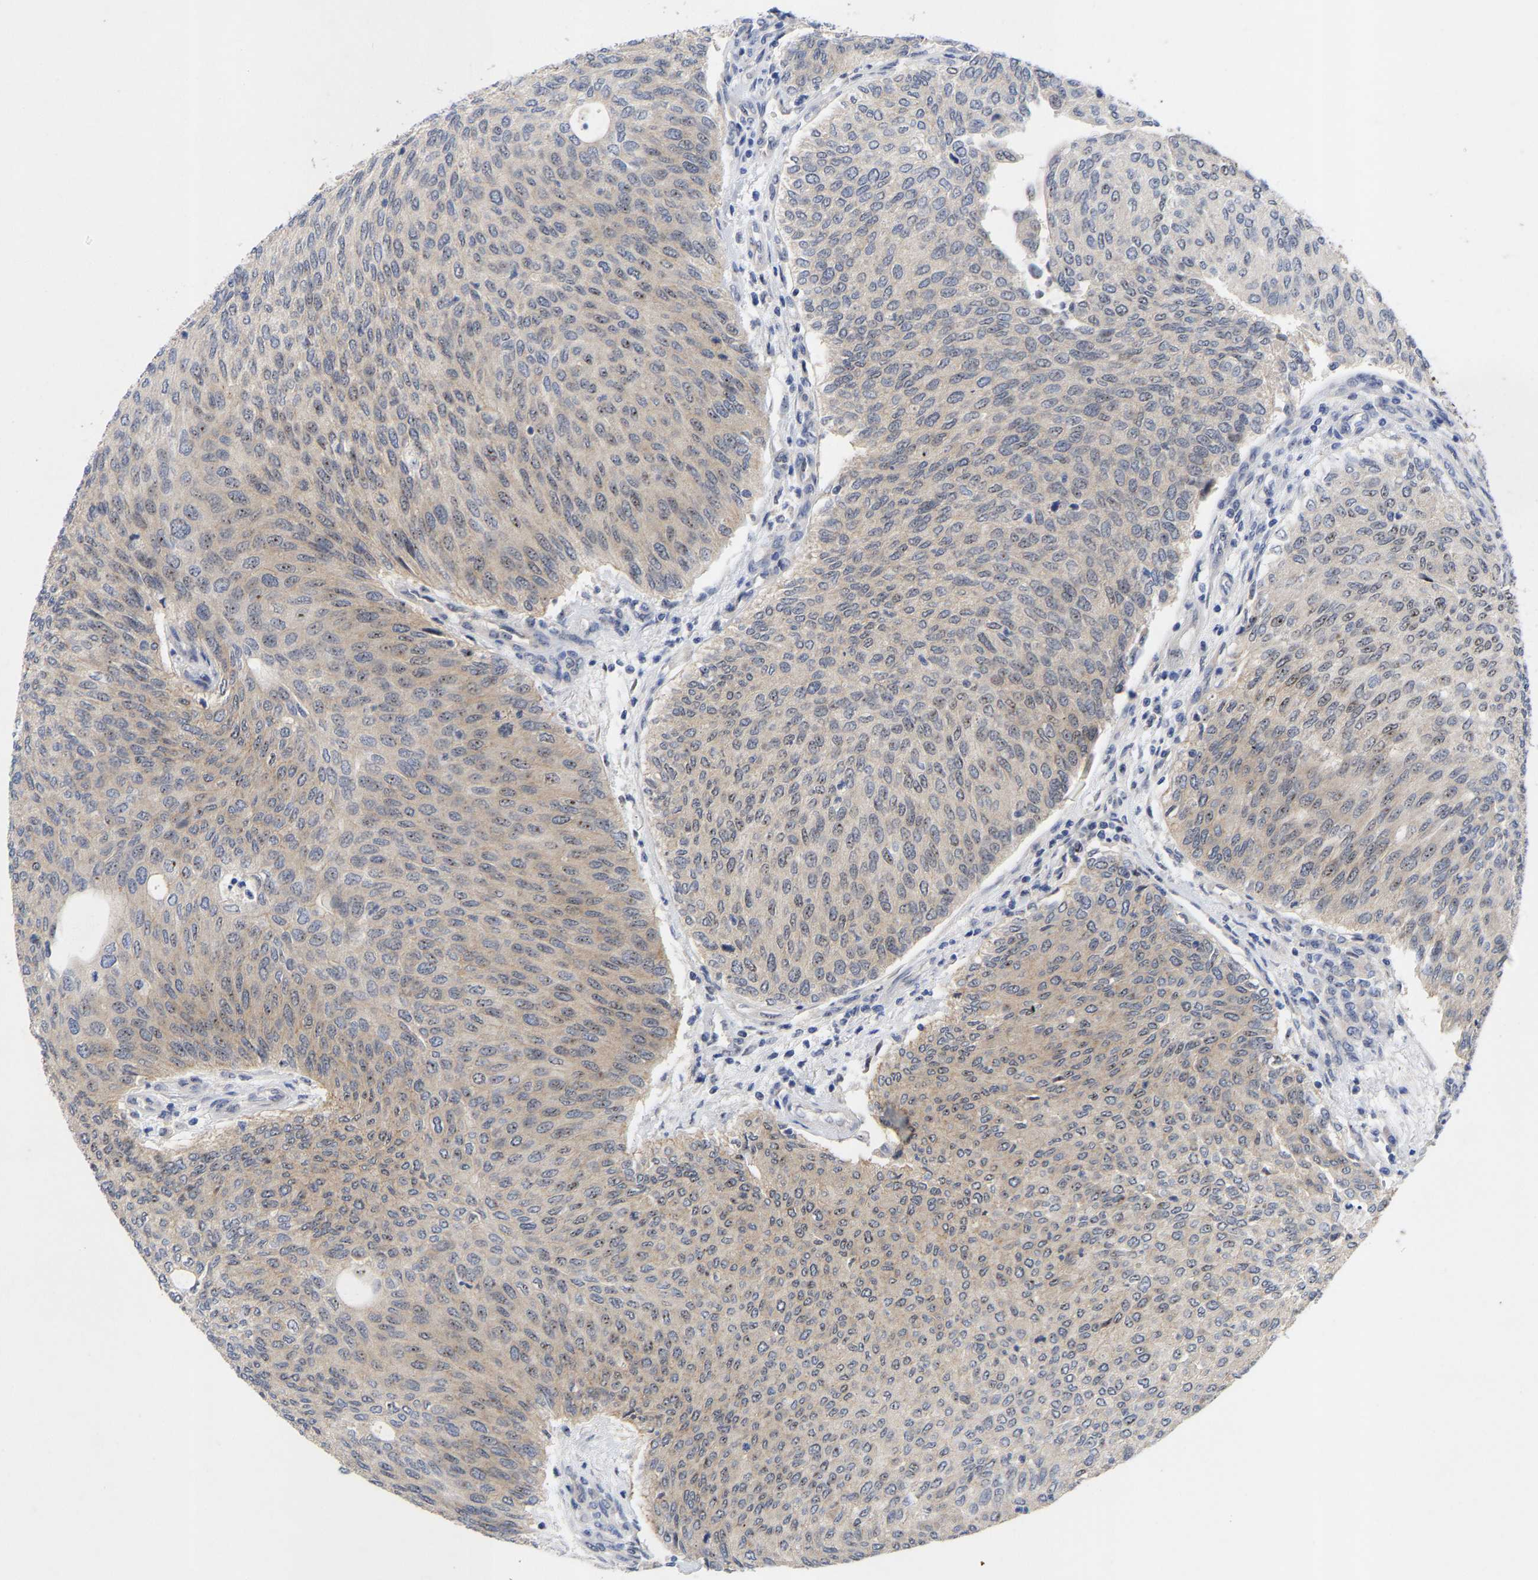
{"staining": {"intensity": "weak", "quantity": "<25%", "location": "cytoplasmic/membranous,nuclear"}, "tissue": "urothelial cancer", "cell_type": "Tumor cells", "image_type": "cancer", "snomed": [{"axis": "morphology", "description": "Urothelial carcinoma, Low grade"}, {"axis": "topography", "description": "Urinary bladder"}], "caption": "Micrograph shows no significant protein expression in tumor cells of urothelial carcinoma (low-grade). The staining is performed using DAB (3,3'-diaminobenzidine) brown chromogen with nuclei counter-stained in using hematoxylin.", "gene": "NLE1", "patient": {"sex": "female", "age": 79}}